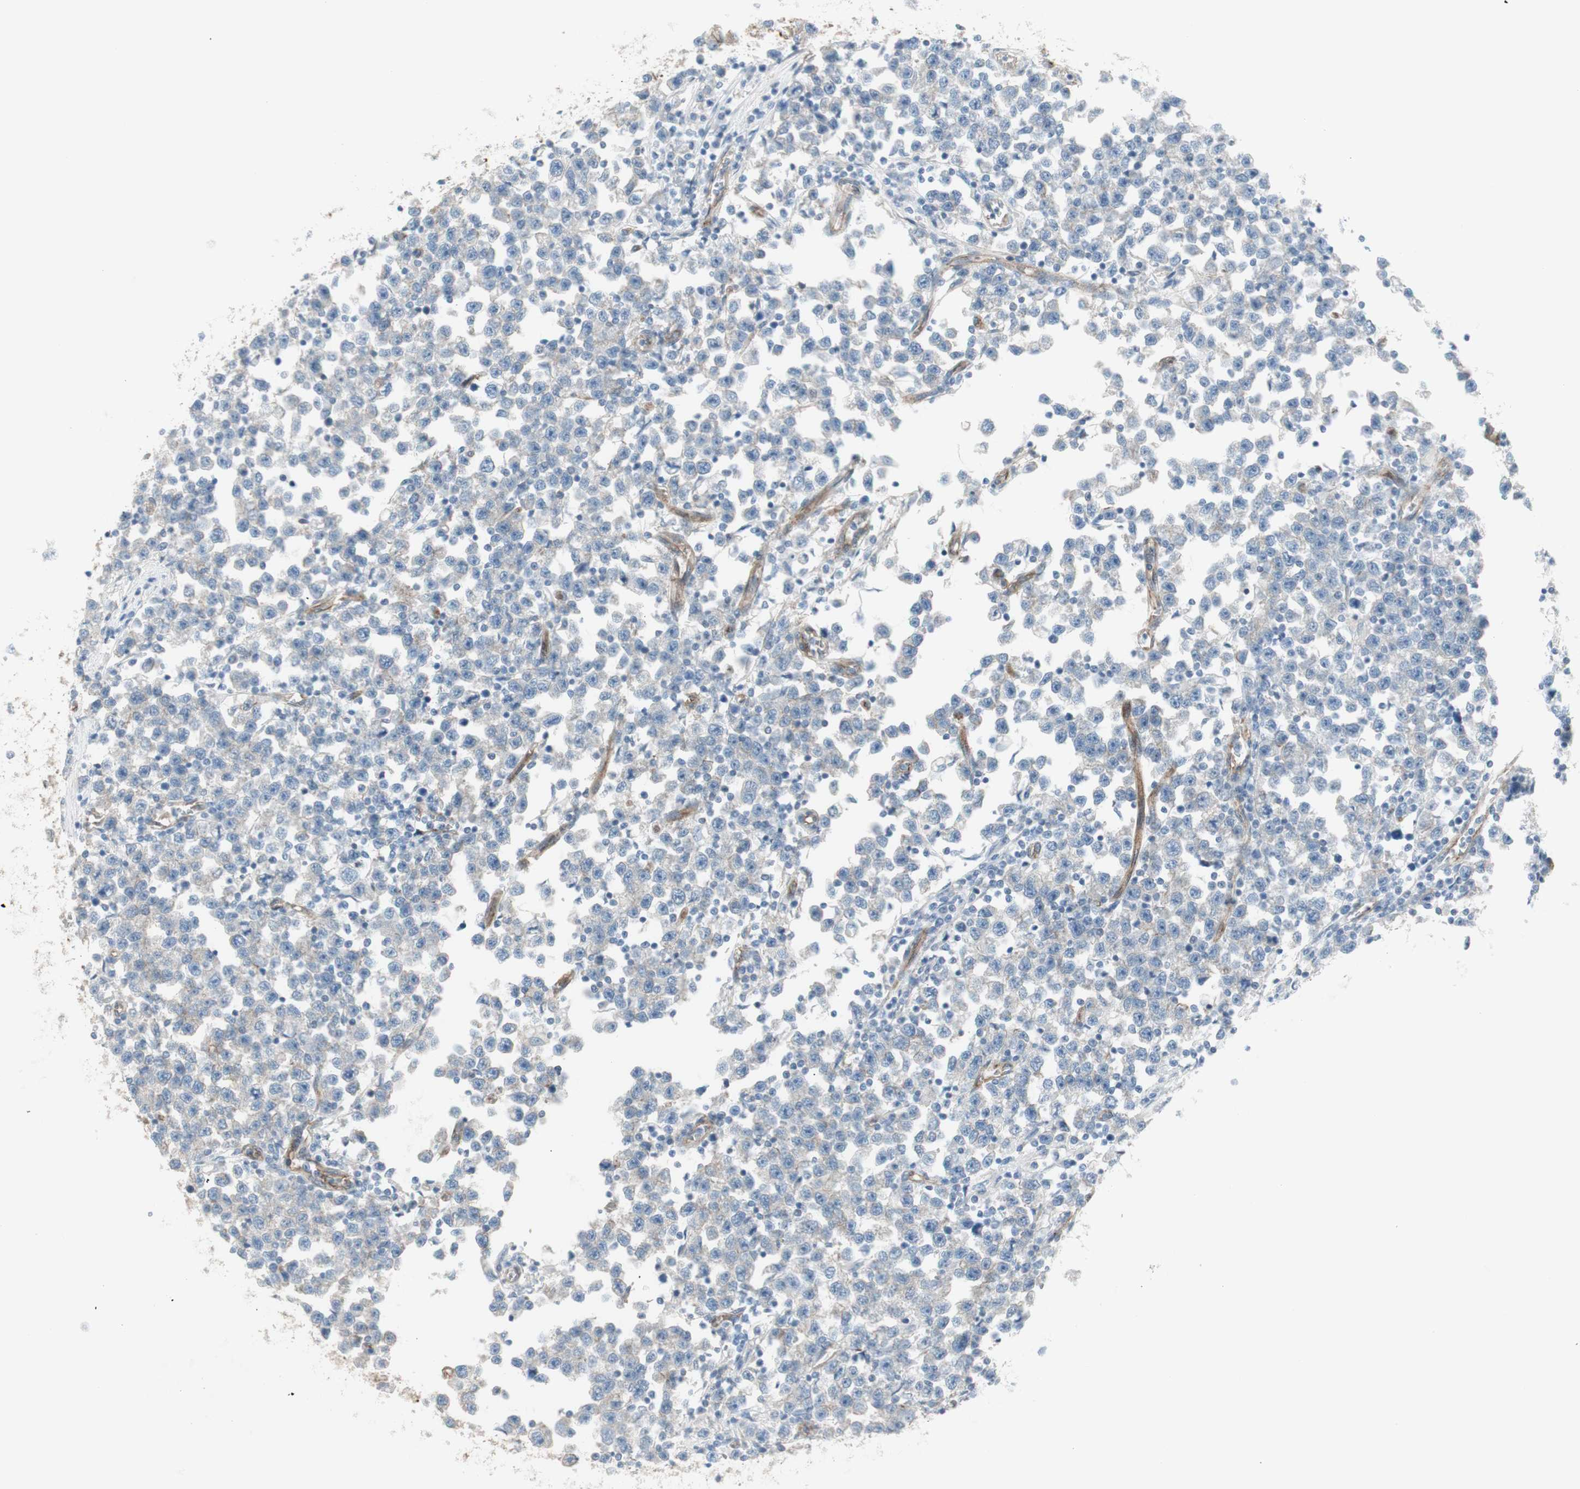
{"staining": {"intensity": "weak", "quantity": "<25%", "location": "cytoplasmic/membranous"}, "tissue": "testis cancer", "cell_type": "Tumor cells", "image_type": "cancer", "snomed": [{"axis": "morphology", "description": "Seminoma, NOS"}, {"axis": "topography", "description": "Testis"}], "caption": "Testis cancer was stained to show a protein in brown. There is no significant positivity in tumor cells. (IHC, brightfield microscopy, high magnification).", "gene": "MYO6", "patient": {"sex": "male", "age": 43}}